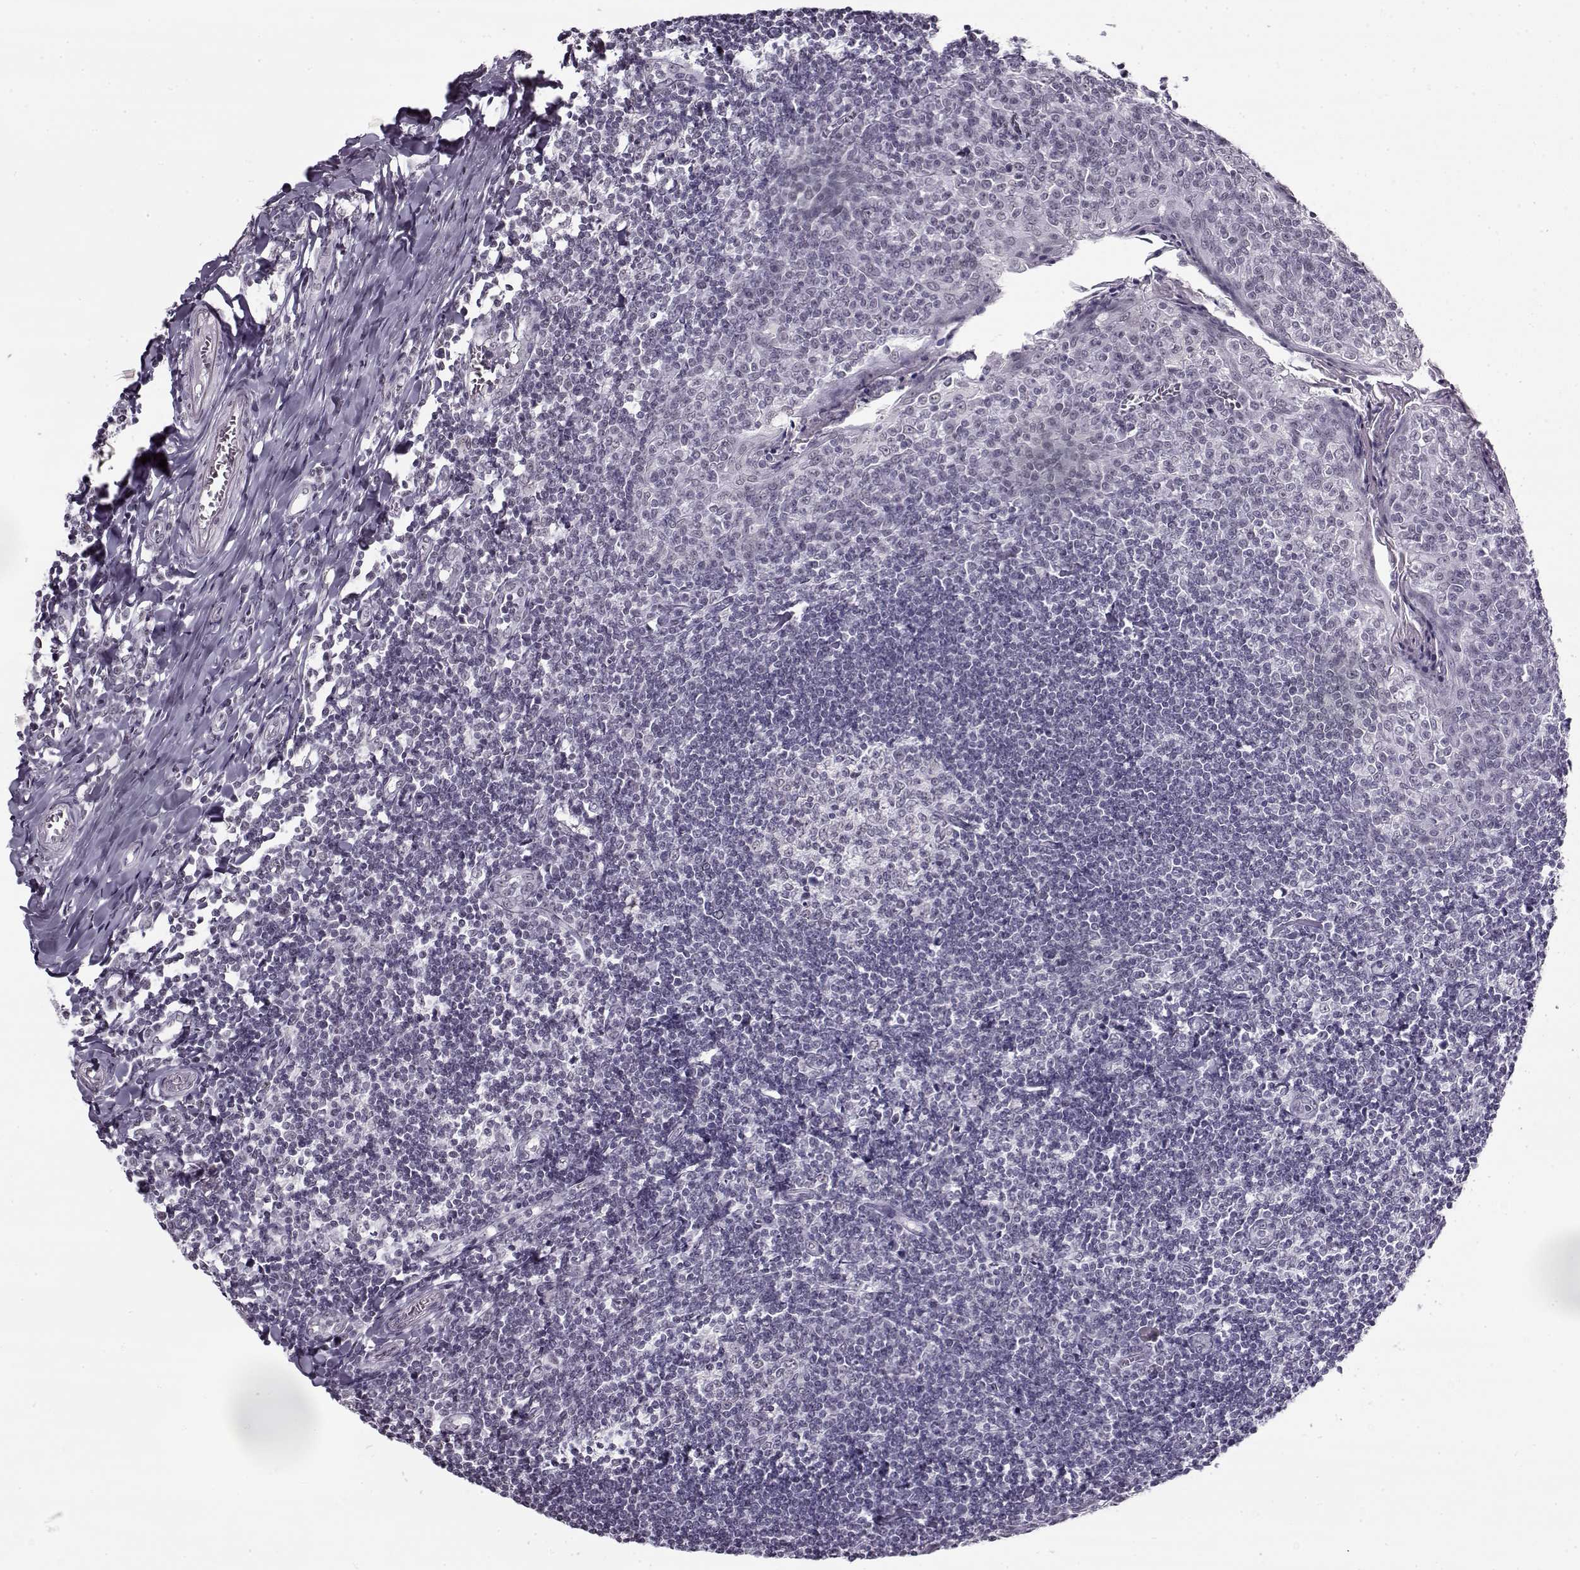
{"staining": {"intensity": "negative", "quantity": "none", "location": "none"}, "tissue": "tonsil", "cell_type": "Germinal center cells", "image_type": "normal", "snomed": [{"axis": "morphology", "description": "Normal tissue, NOS"}, {"axis": "topography", "description": "Tonsil"}], "caption": "A high-resolution histopathology image shows immunohistochemistry staining of unremarkable tonsil, which displays no significant positivity in germinal center cells.", "gene": "PRMT8", "patient": {"sex": "female", "age": 12}}